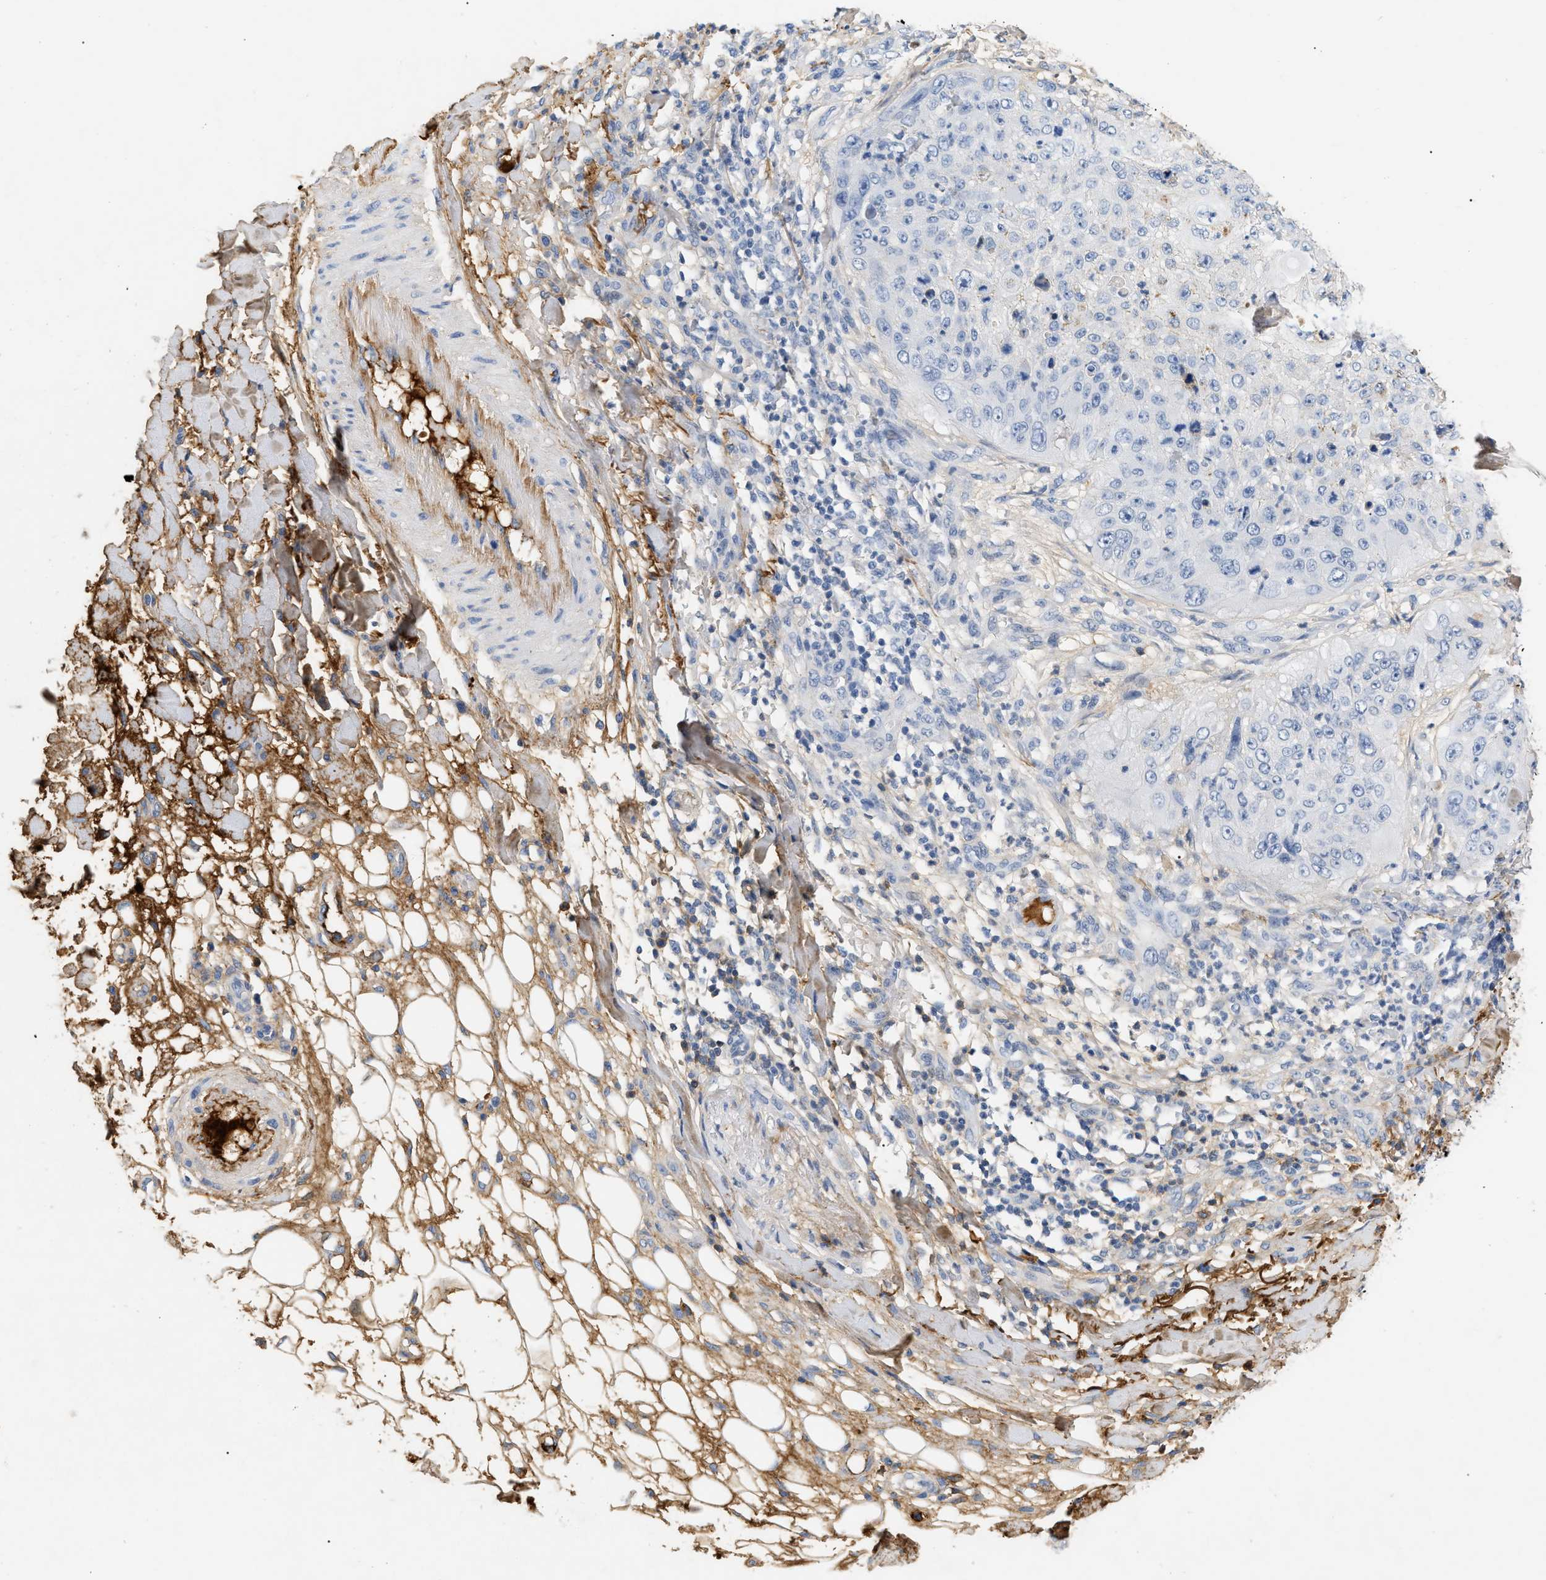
{"staining": {"intensity": "negative", "quantity": "none", "location": "none"}, "tissue": "skin cancer", "cell_type": "Tumor cells", "image_type": "cancer", "snomed": [{"axis": "morphology", "description": "Squamous cell carcinoma, NOS"}, {"axis": "topography", "description": "Skin"}], "caption": "There is no significant positivity in tumor cells of skin squamous cell carcinoma.", "gene": "CFH", "patient": {"sex": "female", "age": 80}}